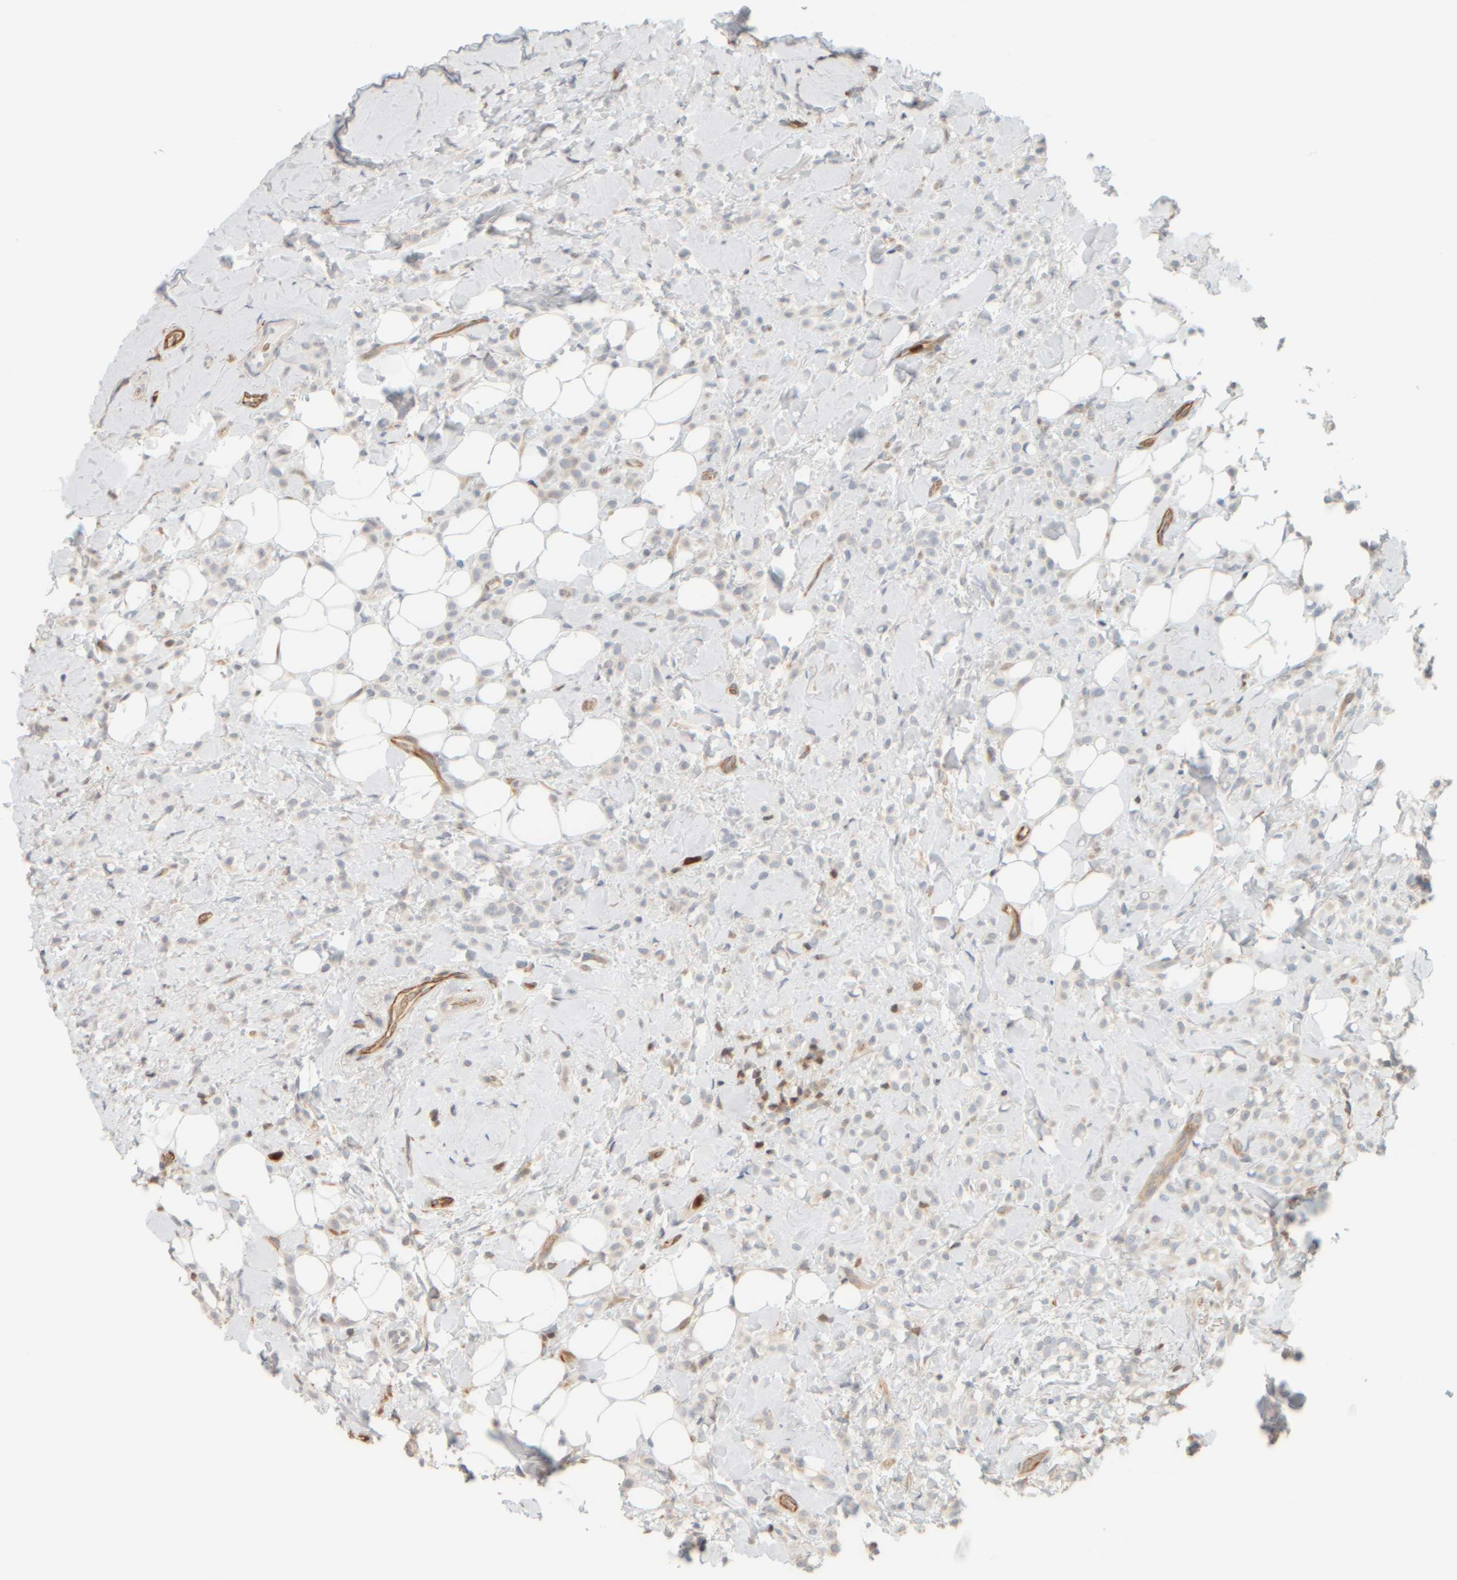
{"staining": {"intensity": "weak", "quantity": "<25%", "location": "cytoplasmic/membranous"}, "tissue": "breast cancer", "cell_type": "Tumor cells", "image_type": "cancer", "snomed": [{"axis": "morphology", "description": "Normal tissue, NOS"}, {"axis": "morphology", "description": "Lobular carcinoma"}, {"axis": "topography", "description": "Breast"}], "caption": "An IHC image of breast cancer (lobular carcinoma) is shown. There is no staining in tumor cells of breast cancer (lobular carcinoma).", "gene": "PTGES3L-AARSD1", "patient": {"sex": "female", "age": 50}}